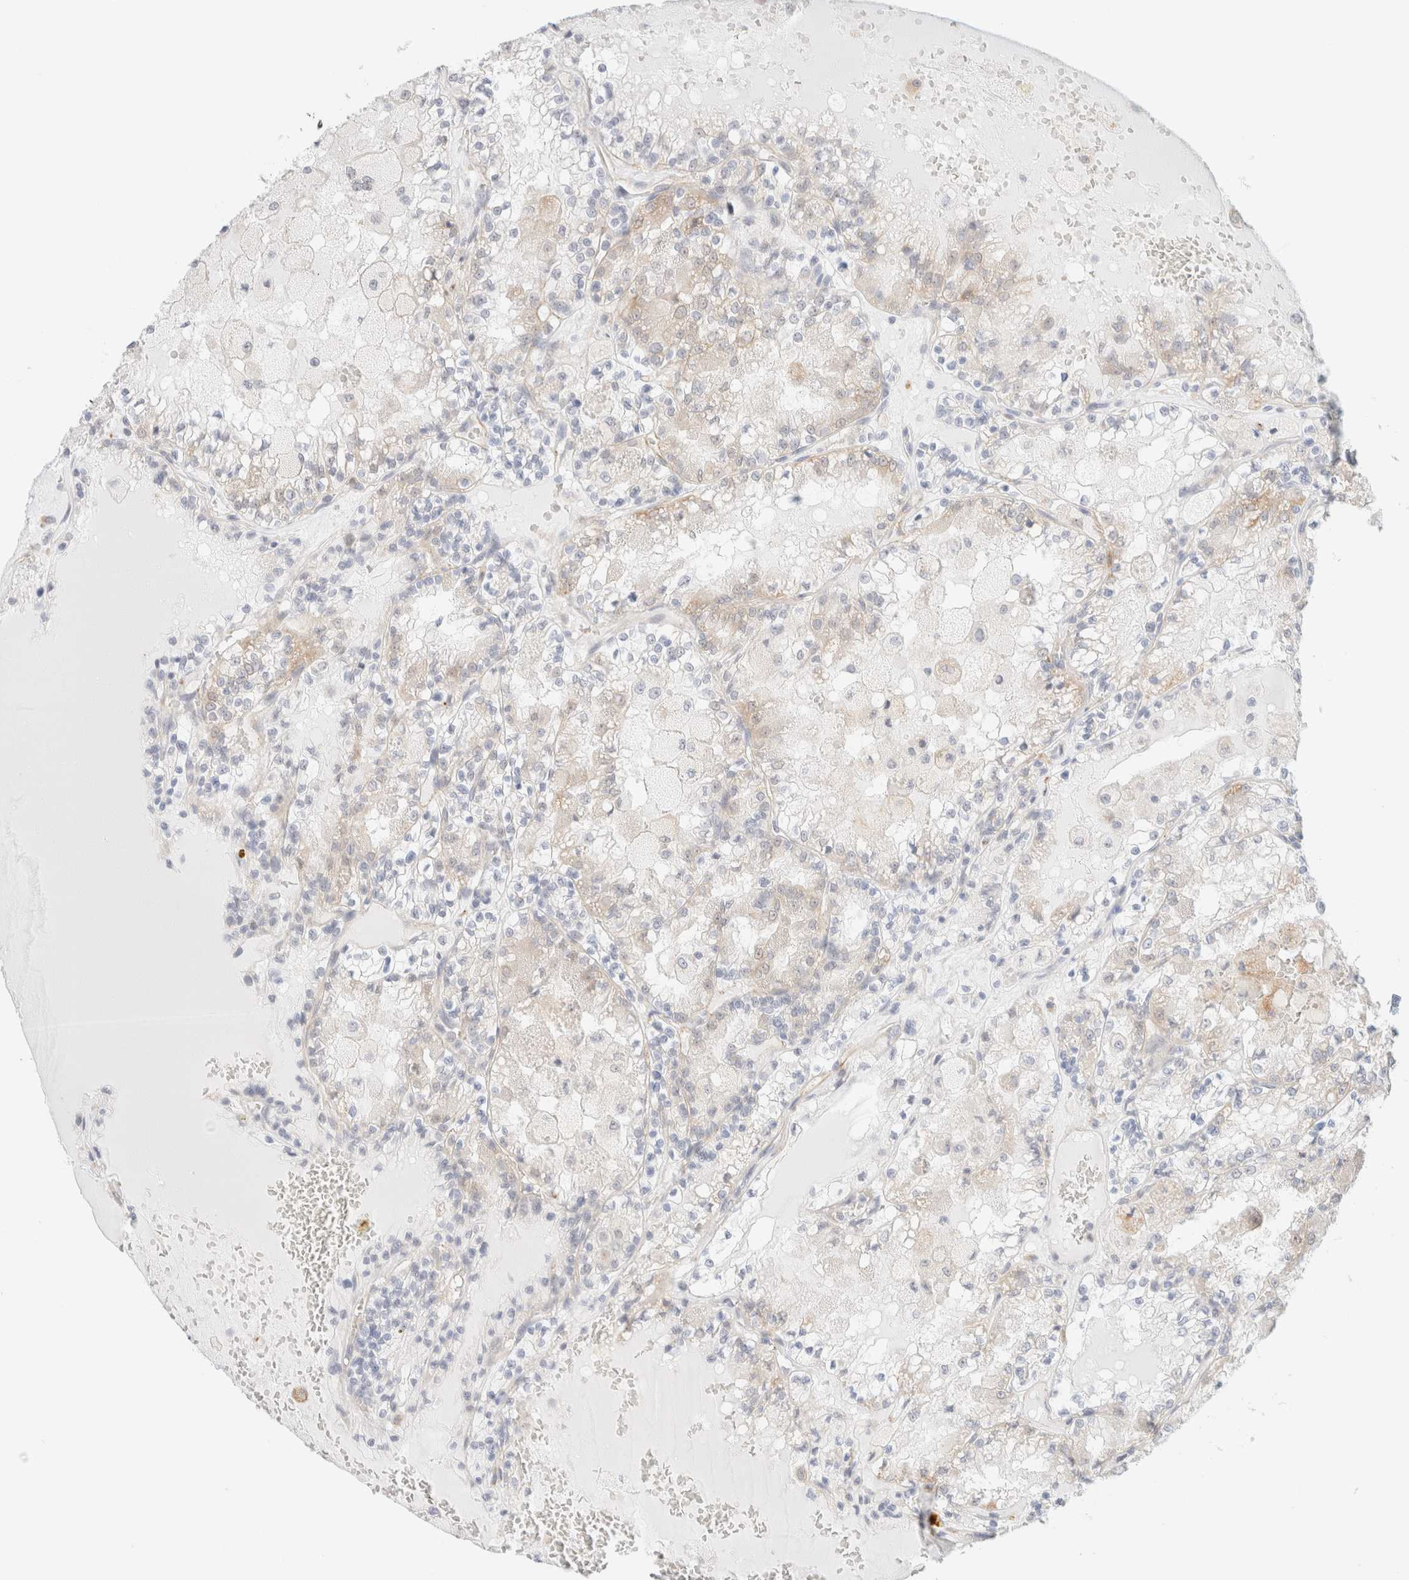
{"staining": {"intensity": "weak", "quantity": "<25%", "location": "cytoplasmic/membranous"}, "tissue": "renal cancer", "cell_type": "Tumor cells", "image_type": "cancer", "snomed": [{"axis": "morphology", "description": "Adenocarcinoma, NOS"}, {"axis": "topography", "description": "Kidney"}], "caption": "Immunohistochemical staining of human renal cancer reveals no significant positivity in tumor cells. (Stains: DAB (3,3'-diaminobenzidine) IHC with hematoxylin counter stain, Microscopy: brightfield microscopy at high magnification).", "gene": "UNC13B", "patient": {"sex": "female", "age": 56}}